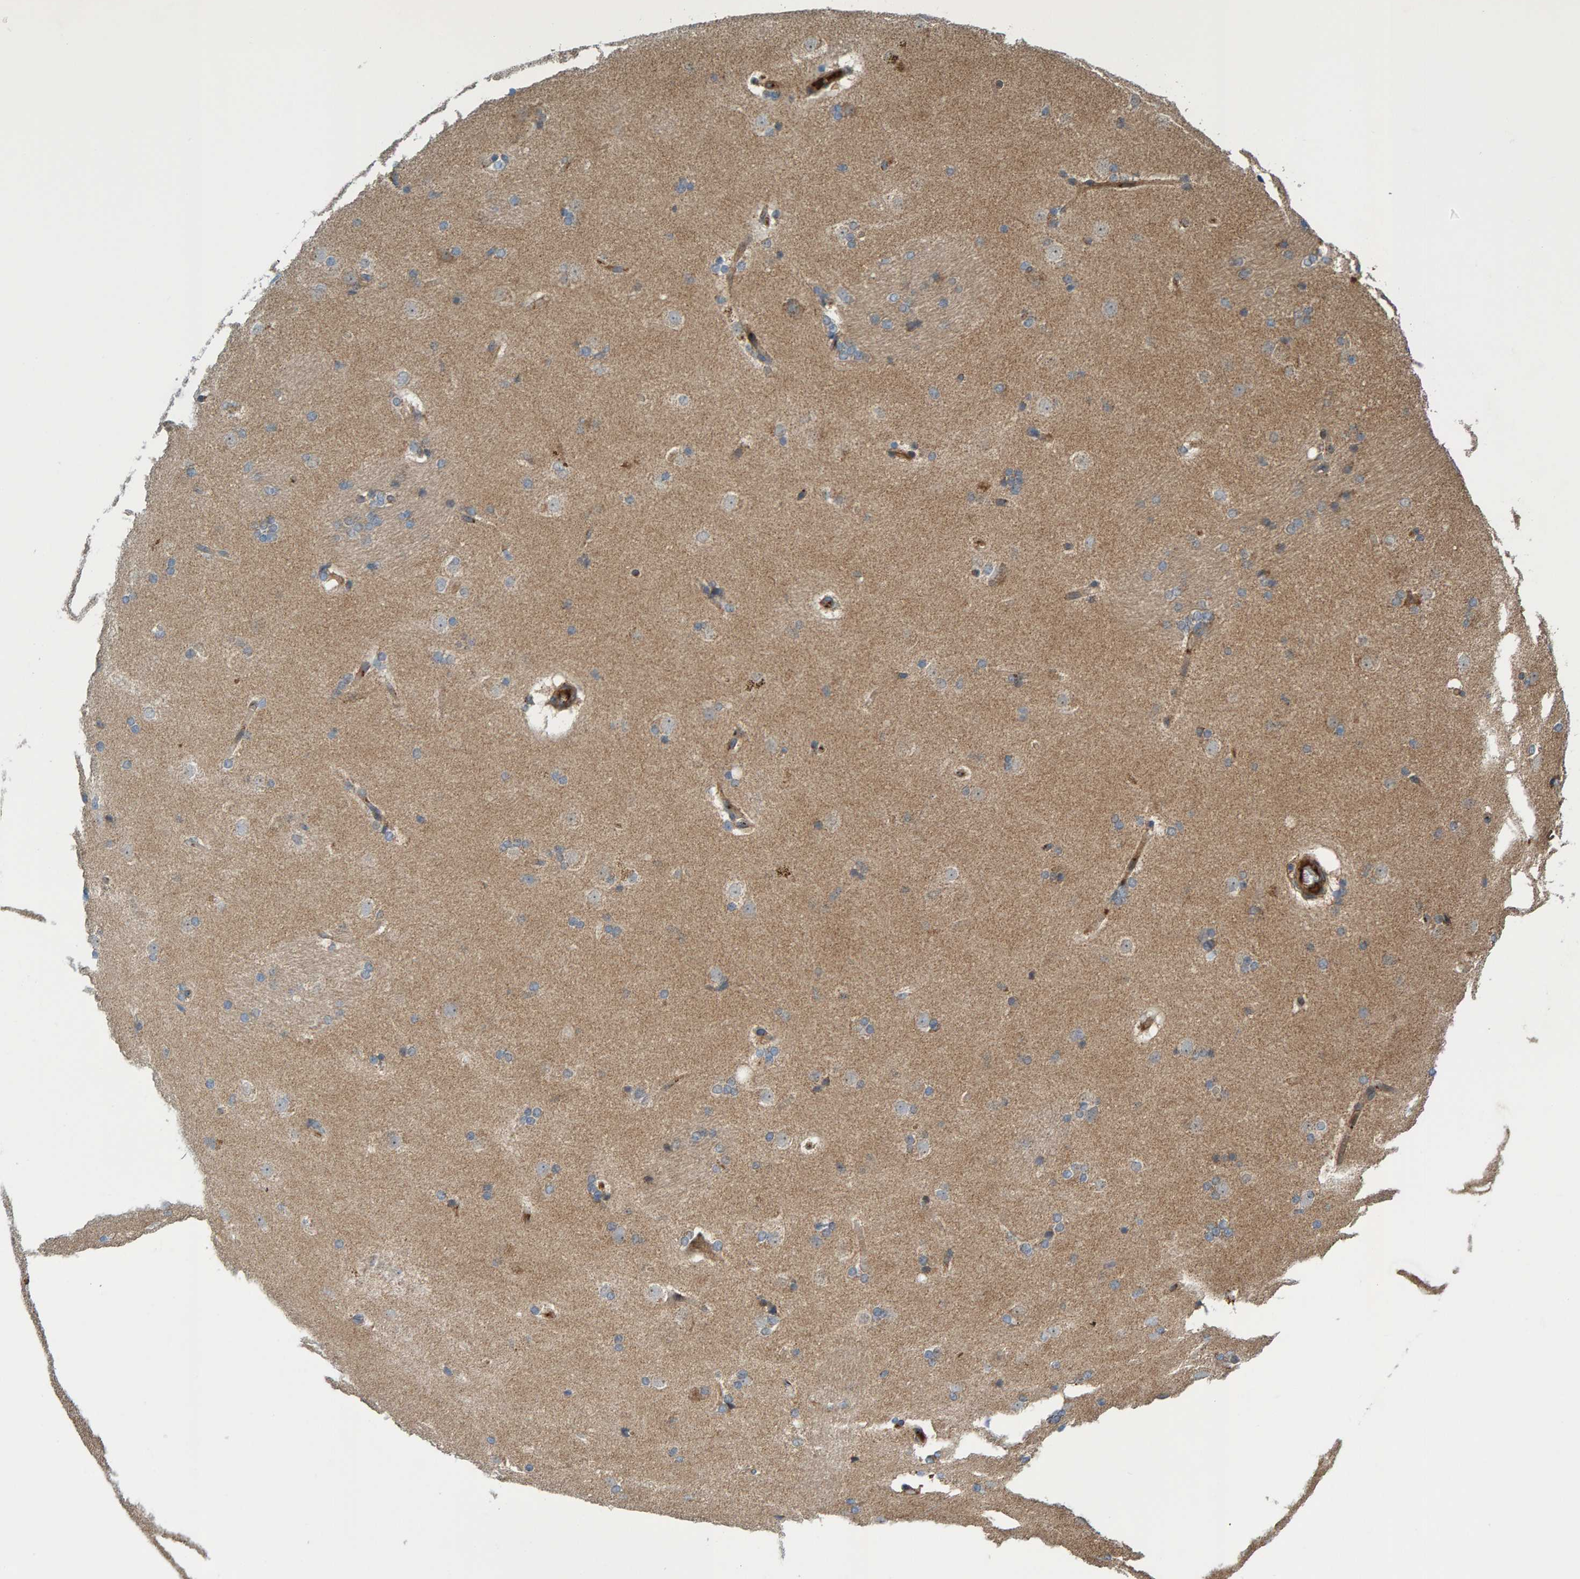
{"staining": {"intensity": "weak", "quantity": ">75%", "location": "cytoplasmic/membranous"}, "tissue": "caudate", "cell_type": "Glial cells", "image_type": "normal", "snomed": [{"axis": "morphology", "description": "Normal tissue, NOS"}, {"axis": "topography", "description": "Lateral ventricle wall"}], "caption": "Glial cells show weak cytoplasmic/membranous staining in about >75% of cells in benign caudate. Nuclei are stained in blue.", "gene": "KIAA0753", "patient": {"sex": "female", "age": 19}}